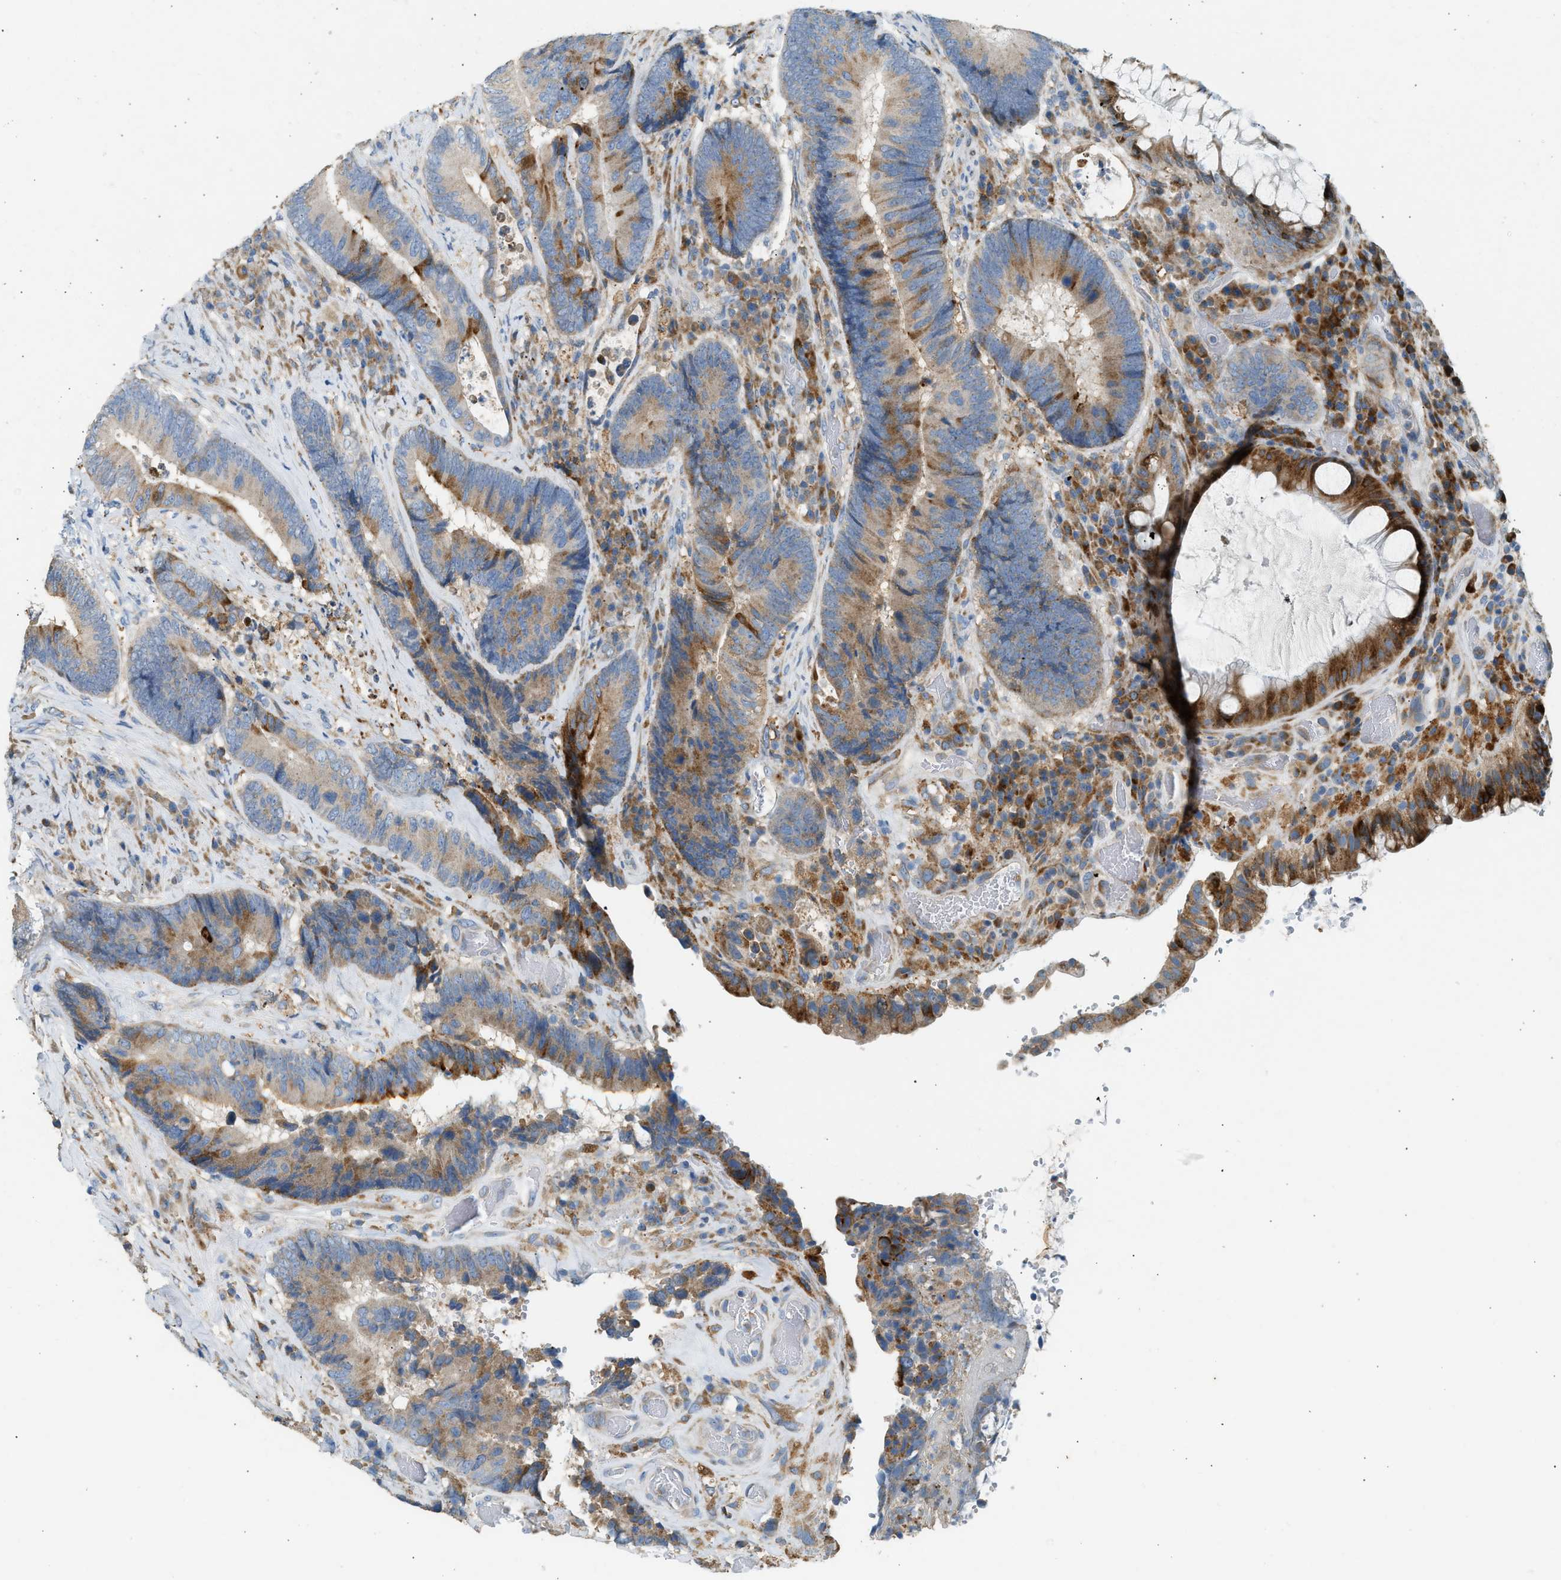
{"staining": {"intensity": "moderate", "quantity": ">75%", "location": "cytoplasmic/membranous"}, "tissue": "colorectal cancer", "cell_type": "Tumor cells", "image_type": "cancer", "snomed": [{"axis": "morphology", "description": "Adenocarcinoma, NOS"}, {"axis": "topography", "description": "Rectum"}], "caption": "Immunohistochemical staining of adenocarcinoma (colorectal) demonstrates moderate cytoplasmic/membranous protein staining in about >75% of tumor cells.", "gene": "CTSB", "patient": {"sex": "female", "age": 89}}